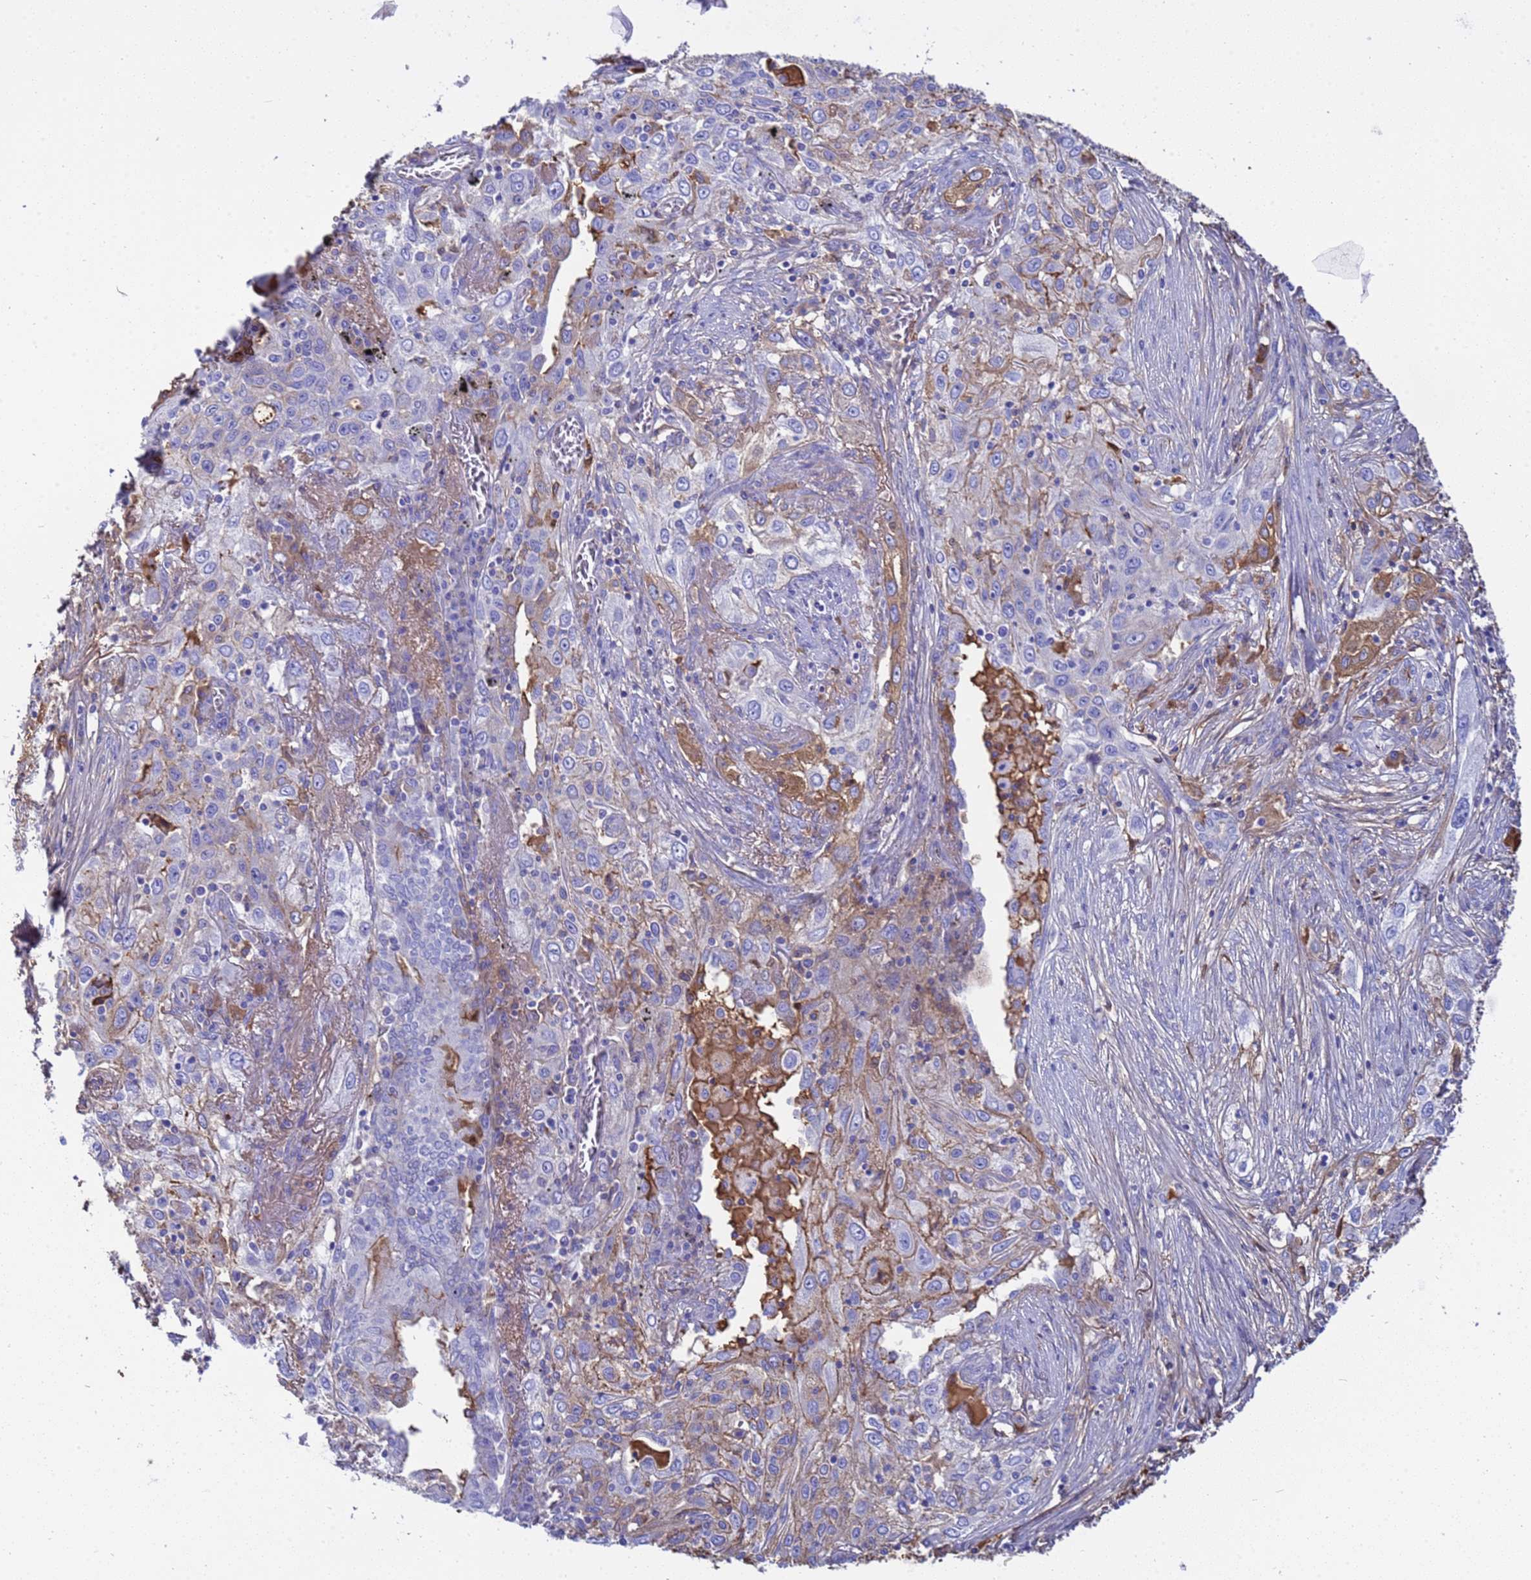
{"staining": {"intensity": "moderate", "quantity": "<25%", "location": "cytoplasmic/membranous"}, "tissue": "lung cancer", "cell_type": "Tumor cells", "image_type": "cancer", "snomed": [{"axis": "morphology", "description": "Squamous cell carcinoma, NOS"}, {"axis": "topography", "description": "Lung"}], "caption": "Immunohistochemistry (IHC) staining of lung squamous cell carcinoma, which shows low levels of moderate cytoplasmic/membranous staining in about <25% of tumor cells indicating moderate cytoplasmic/membranous protein staining. The staining was performed using DAB (3,3'-diaminobenzidine) (brown) for protein detection and nuclei were counterstained in hematoxylin (blue).", "gene": "H1-7", "patient": {"sex": "female", "age": 69}}